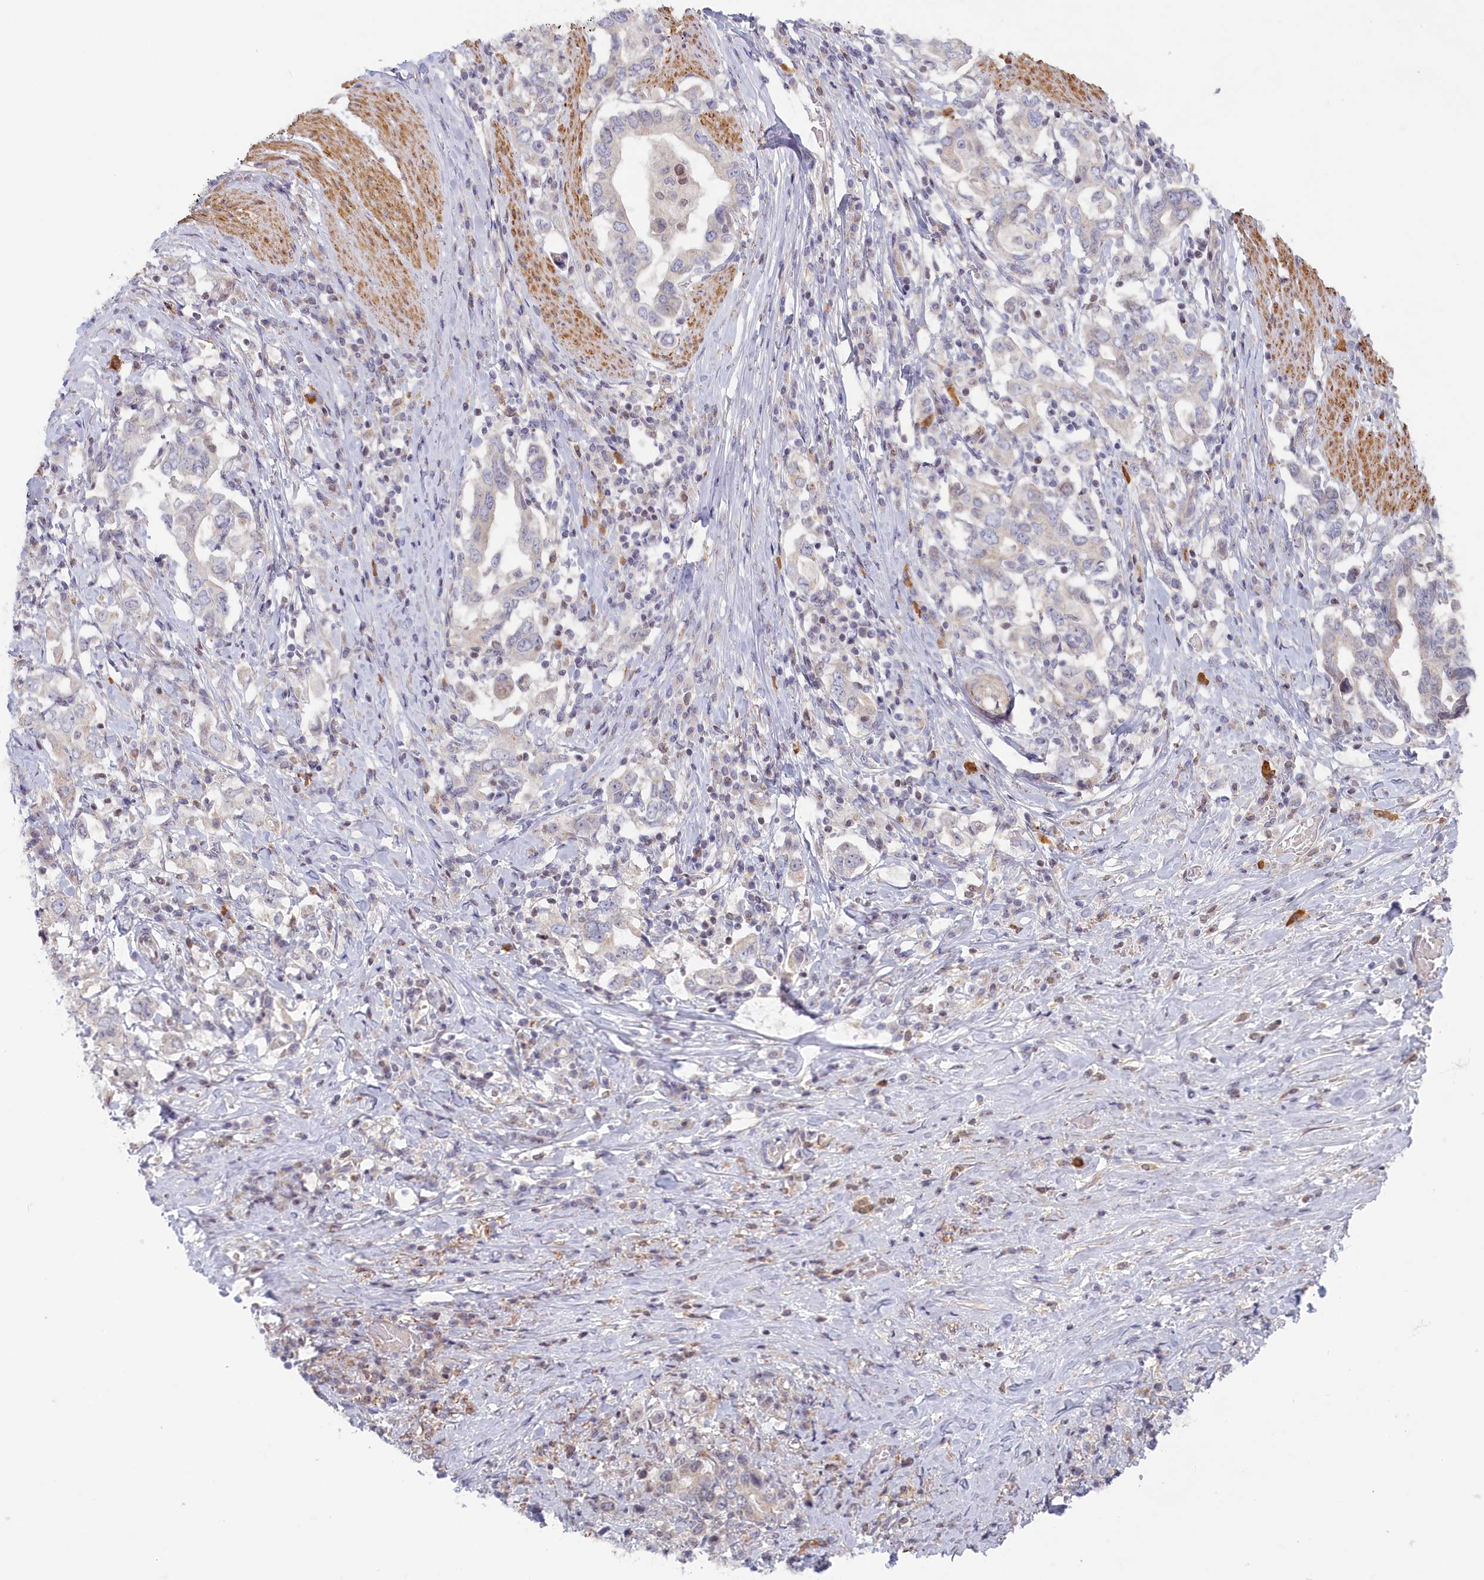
{"staining": {"intensity": "negative", "quantity": "none", "location": "none"}, "tissue": "stomach cancer", "cell_type": "Tumor cells", "image_type": "cancer", "snomed": [{"axis": "morphology", "description": "Adenocarcinoma, NOS"}, {"axis": "topography", "description": "Stomach, upper"}, {"axis": "topography", "description": "Stomach"}], "caption": "Tumor cells are negative for protein expression in human stomach cancer. (Brightfield microscopy of DAB (3,3'-diaminobenzidine) immunohistochemistry (IHC) at high magnification).", "gene": "INTS4", "patient": {"sex": "male", "age": 62}}